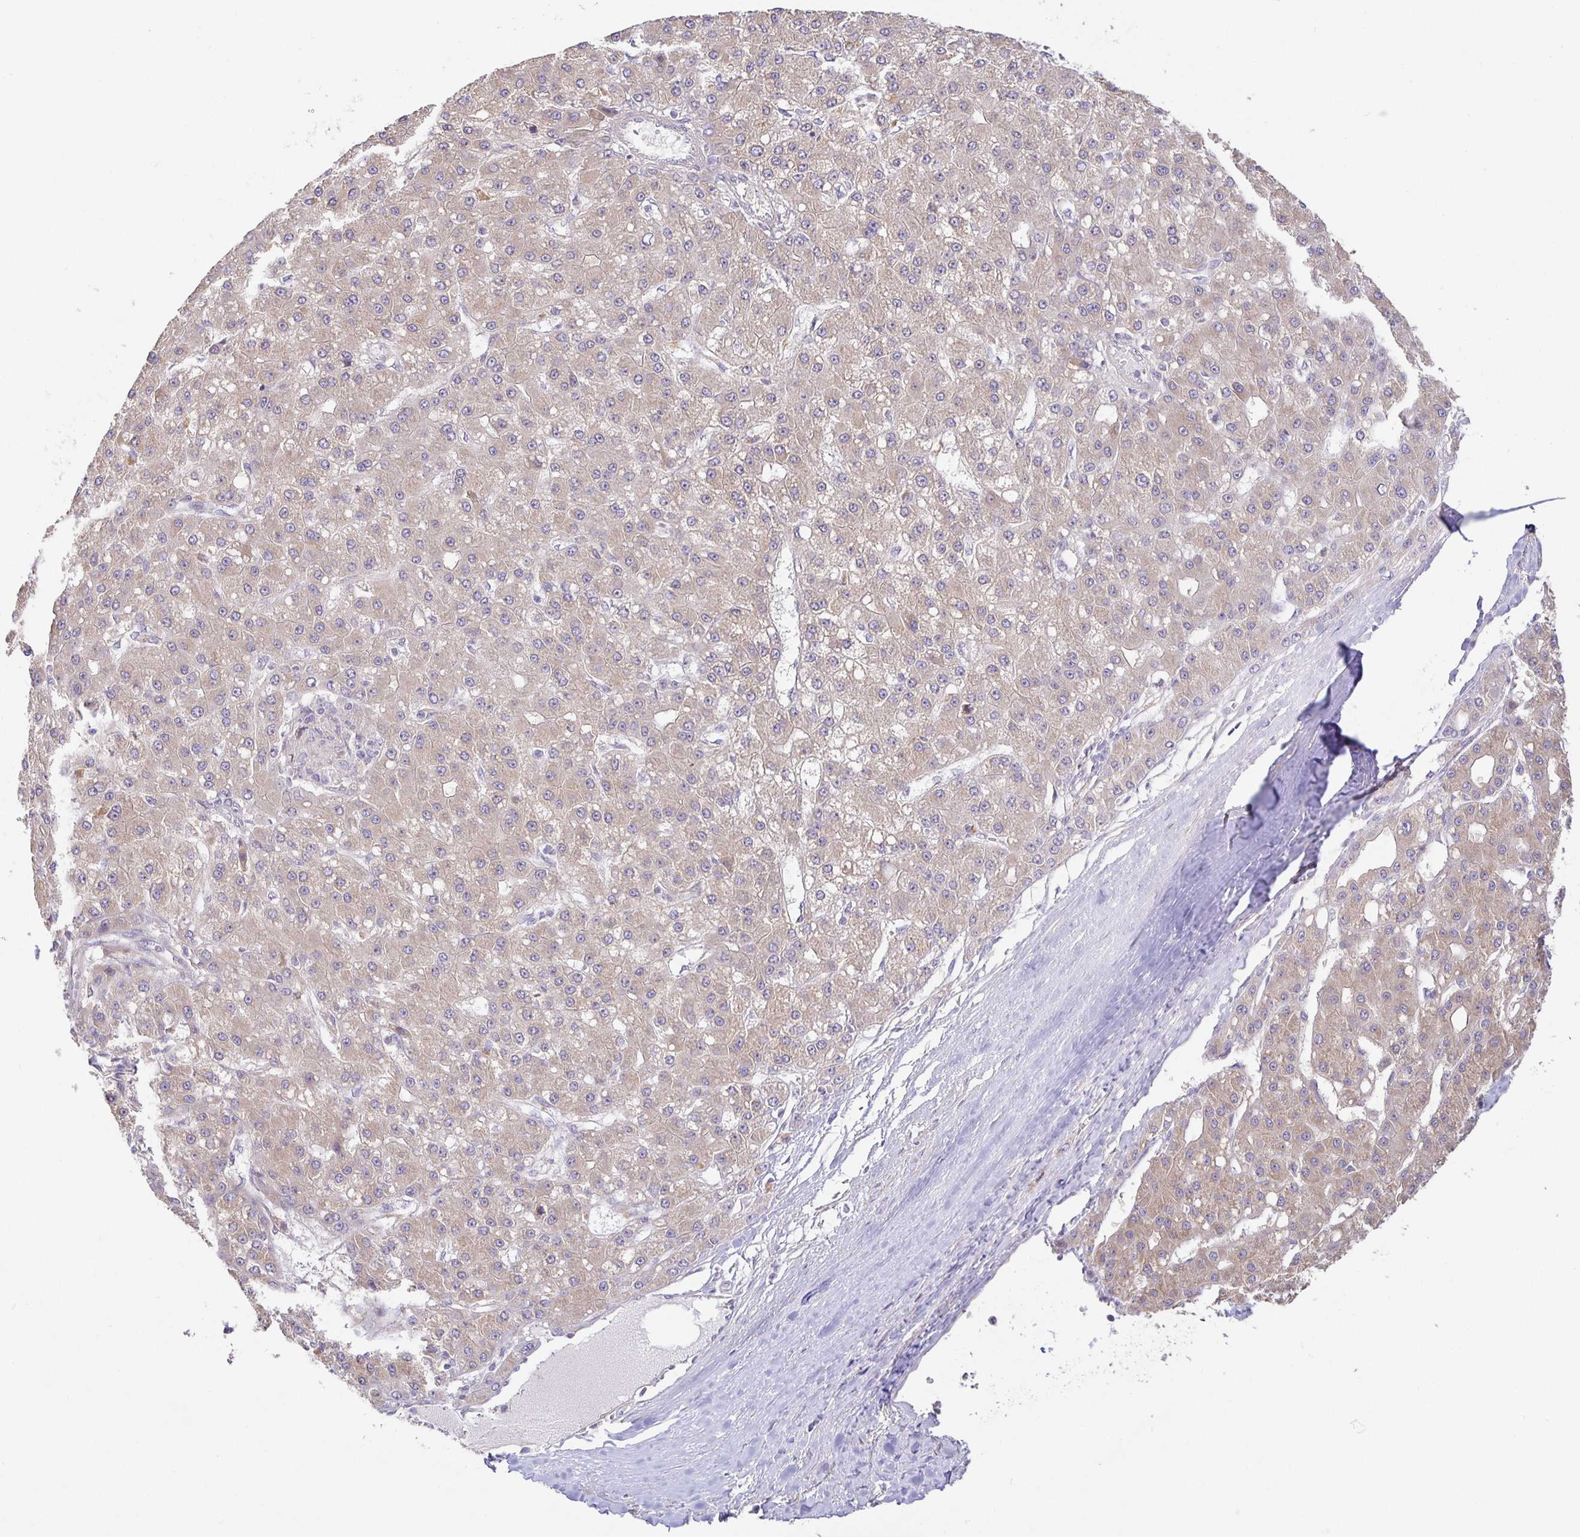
{"staining": {"intensity": "weak", "quantity": "25%-75%", "location": "cytoplasmic/membranous"}, "tissue": "liver cancer", "cell_type": "Tumor cells", "image_type": "cancer", "snomed": [{"axis": "morphology", "description": "Carcinoma, Hepatocellular, NOS"}, {"axis": "topography", "description": "Liver"}], "caption": "An immunohistochemistry (IHC) micrograph of tumor tissue is shown. Protein staining in brown highlights weak cytoplasmic/membranous positivity in liver cancer within tumor cells.", "gene": "ZDHHC11", "patient": {"sex": "male", "age": 67}}